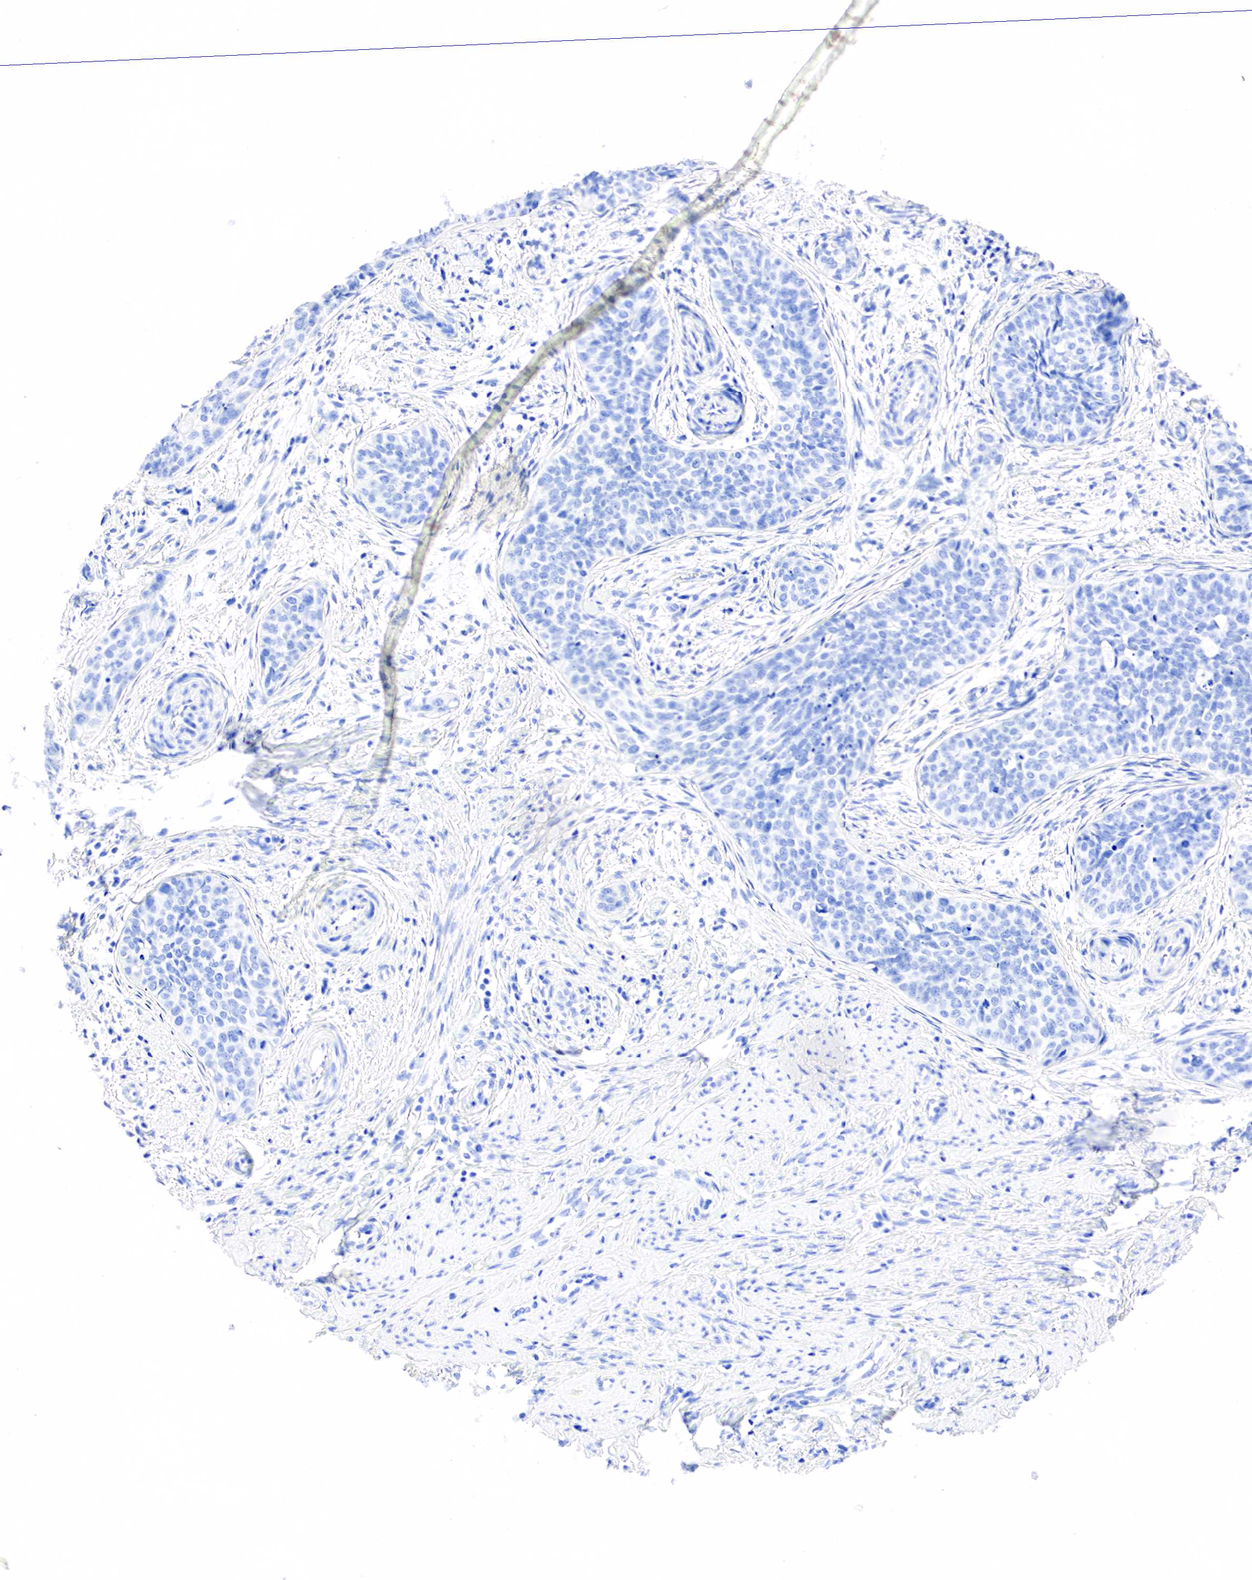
{"staining": {"intensity": "negative", "quantity": "none", "location": "none"}, "tissue": "cervical cancer", "cell_type": "Tumor cells", "image_type": "cancer", "snomed": [{"axis": "morphology", "description": "Squamous cell carcinoma, NOS"}, {"axis": "topography", "description": "Cervix"}], "caption": "High magnification brightfield microscopy of cervical squamous cell carcinoma stained with DAB (brown) and counterstained with hematoxylin (blue): tumor cells show no significant expression. (DAB (3,3'-diaminobenzidine) IHC, high magnification).", "gene": "PTH", "patient": {"sex": "female", "age": 34}}